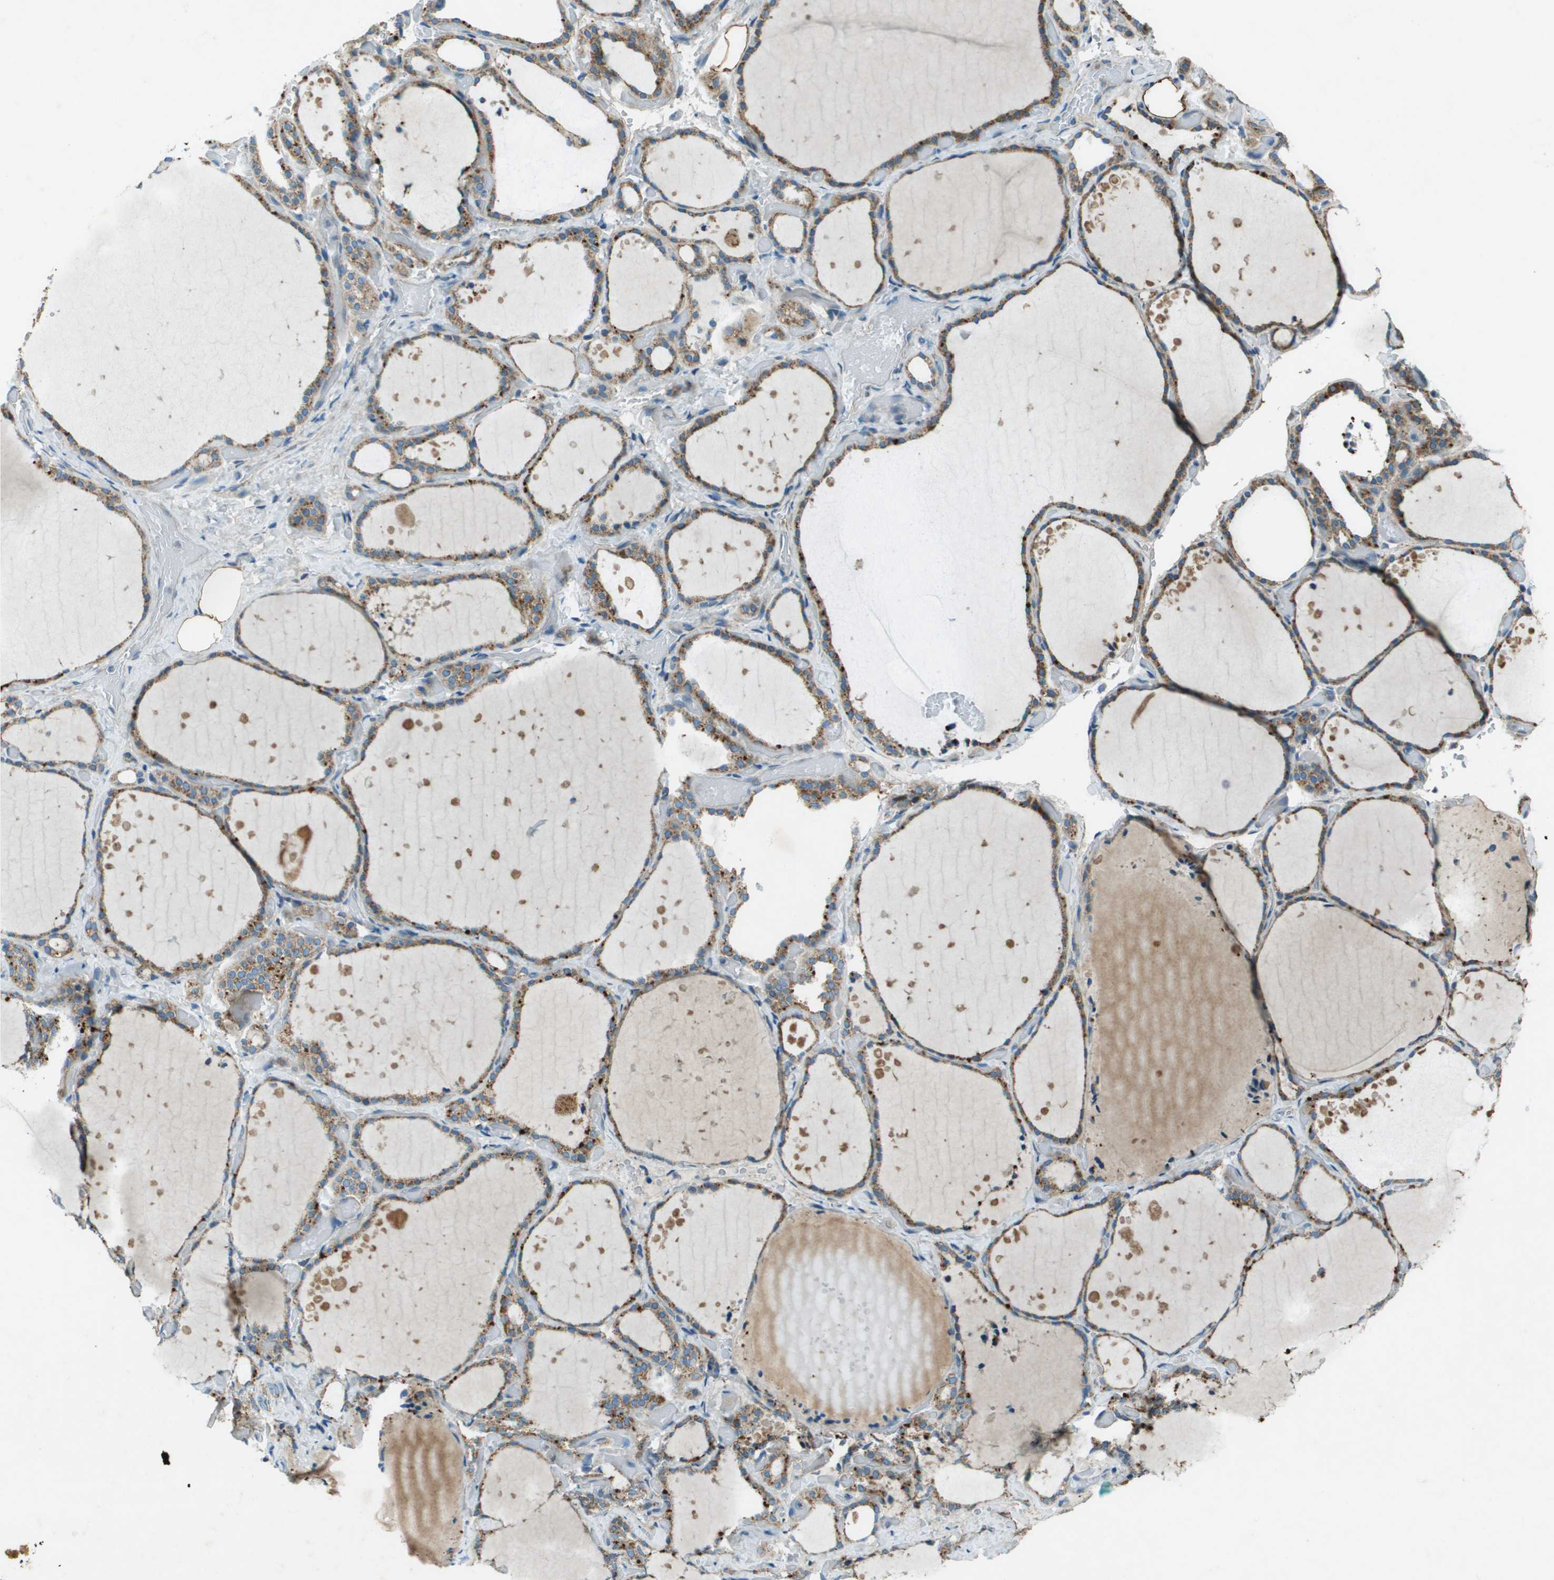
{"staining": {"intensity": "moderate", "quantity": ">75%", "location": "cytoplasmic/membranous"}, "tissue": "thyroid gland", "cell_type": "Glandular cells", "image_type": "normal", "snomed": [{"axis": "morphology", "description": "Normal tissue, NOS"}, {"axis": "topography", "description": "Thyroid gland"}], "caption": "Moderate cytoplasmic/membranous expression for a protein is identified in about >75% of glandular cells of unremarkable thyroid gland using immunohistochemistry (IHC).", "gene": "MIGA1", "patient": {"sex": "female", "age": 44}}